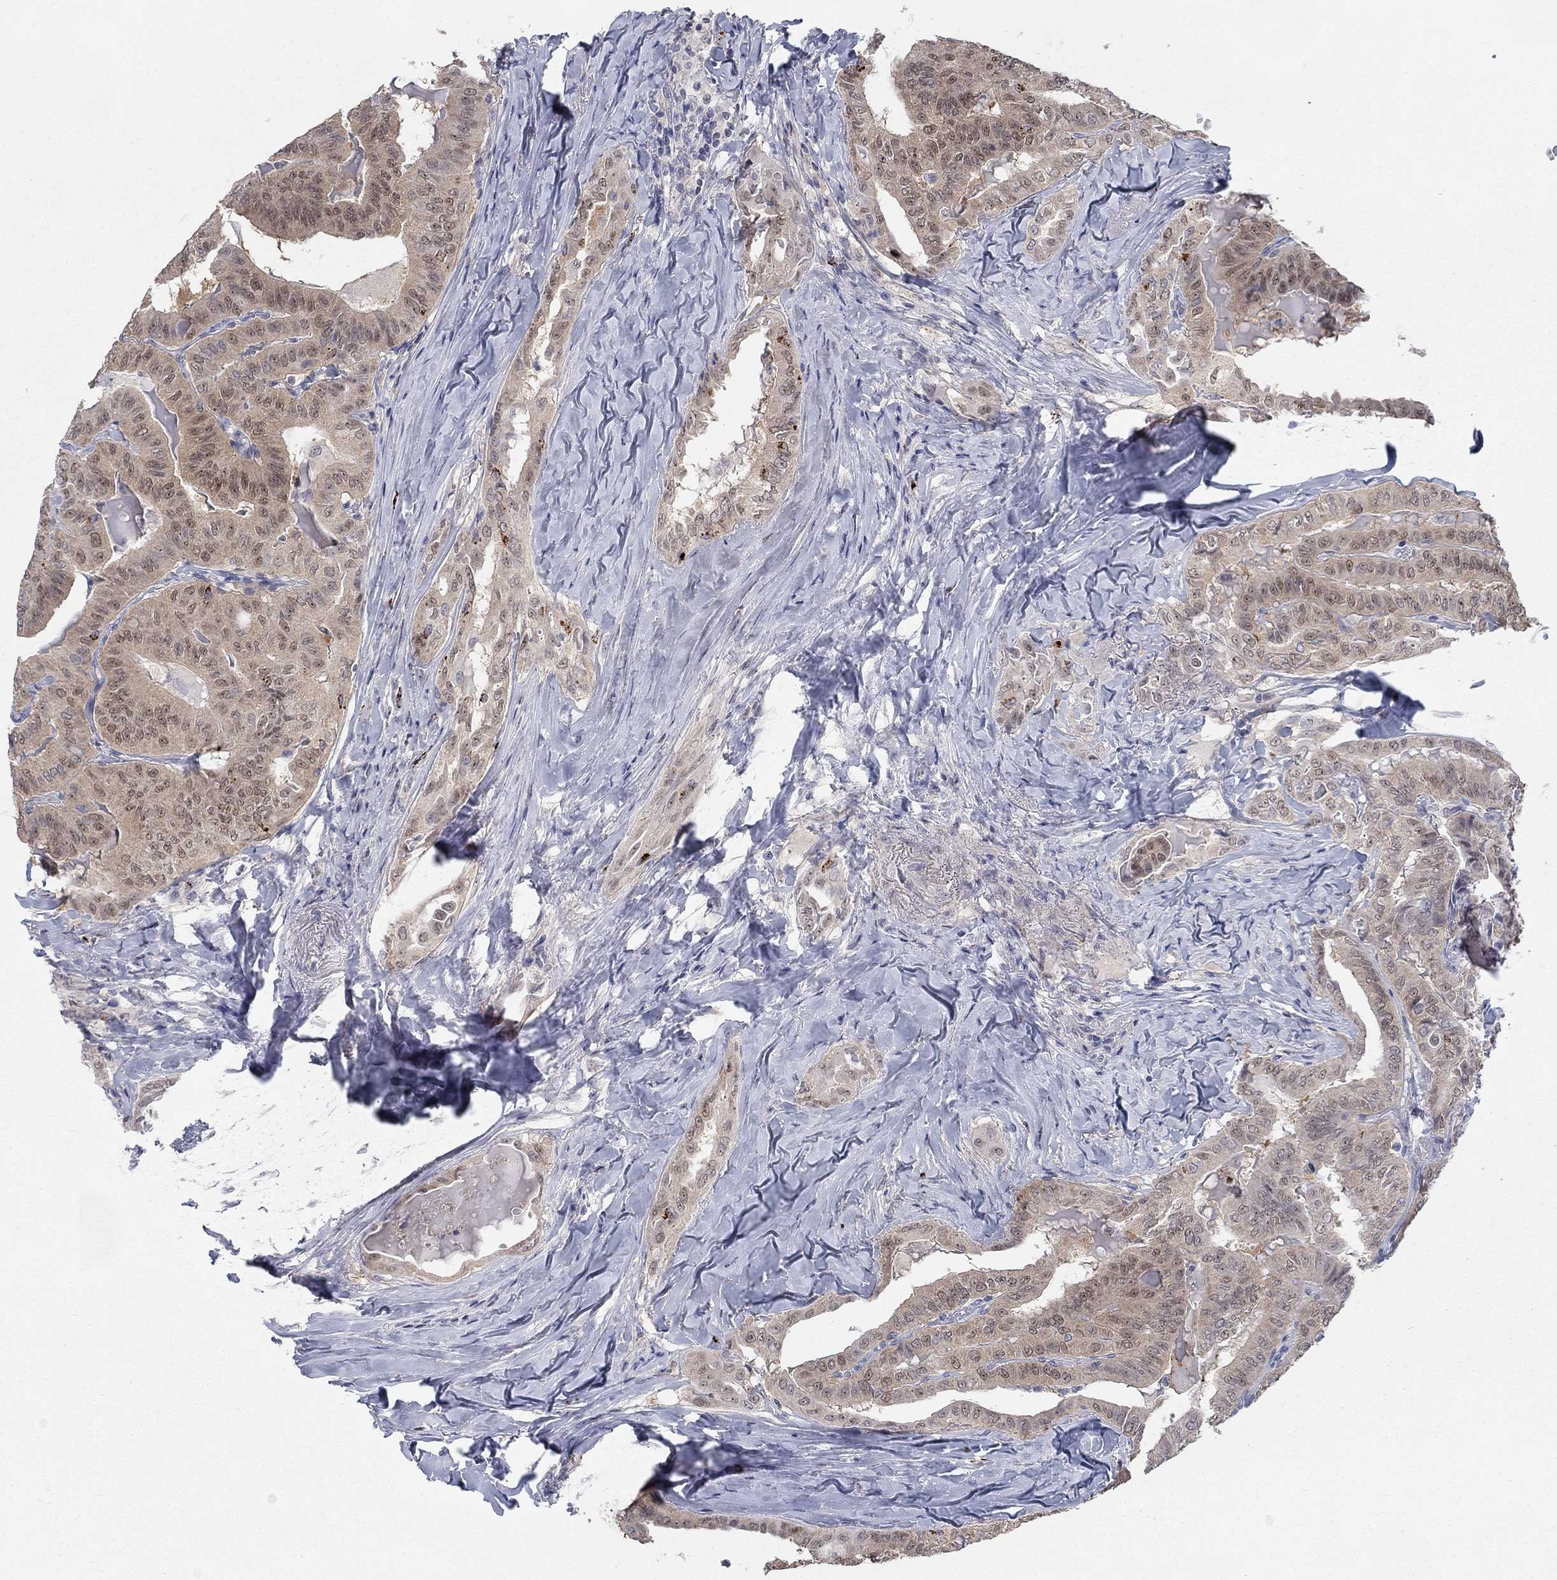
{"staining": {"intensity": "weak", "quantity": "25%-75%", "location": "cytoplasmic/membranous,nuclear"}, "tissue": "thyroid cancer", "cell_type": "Tumor cells", "image_type": "cancer", "snomed": [{"axis": "morphology", "description": "Papillary adenocarcinoma, NOS"}, {"axis": "topography", "description": "Thyroid gland"}], "caption": "Immunohistochemical staining of human papillary adenocarcinoma (thyroid) exhibits low levels of weak cytoplasmic/membranous and nuclear protein expression in approximately 25%-75% of tumor cells.", "gene": "MTSS2", "patient": {"sex": "female", "age": 68}}